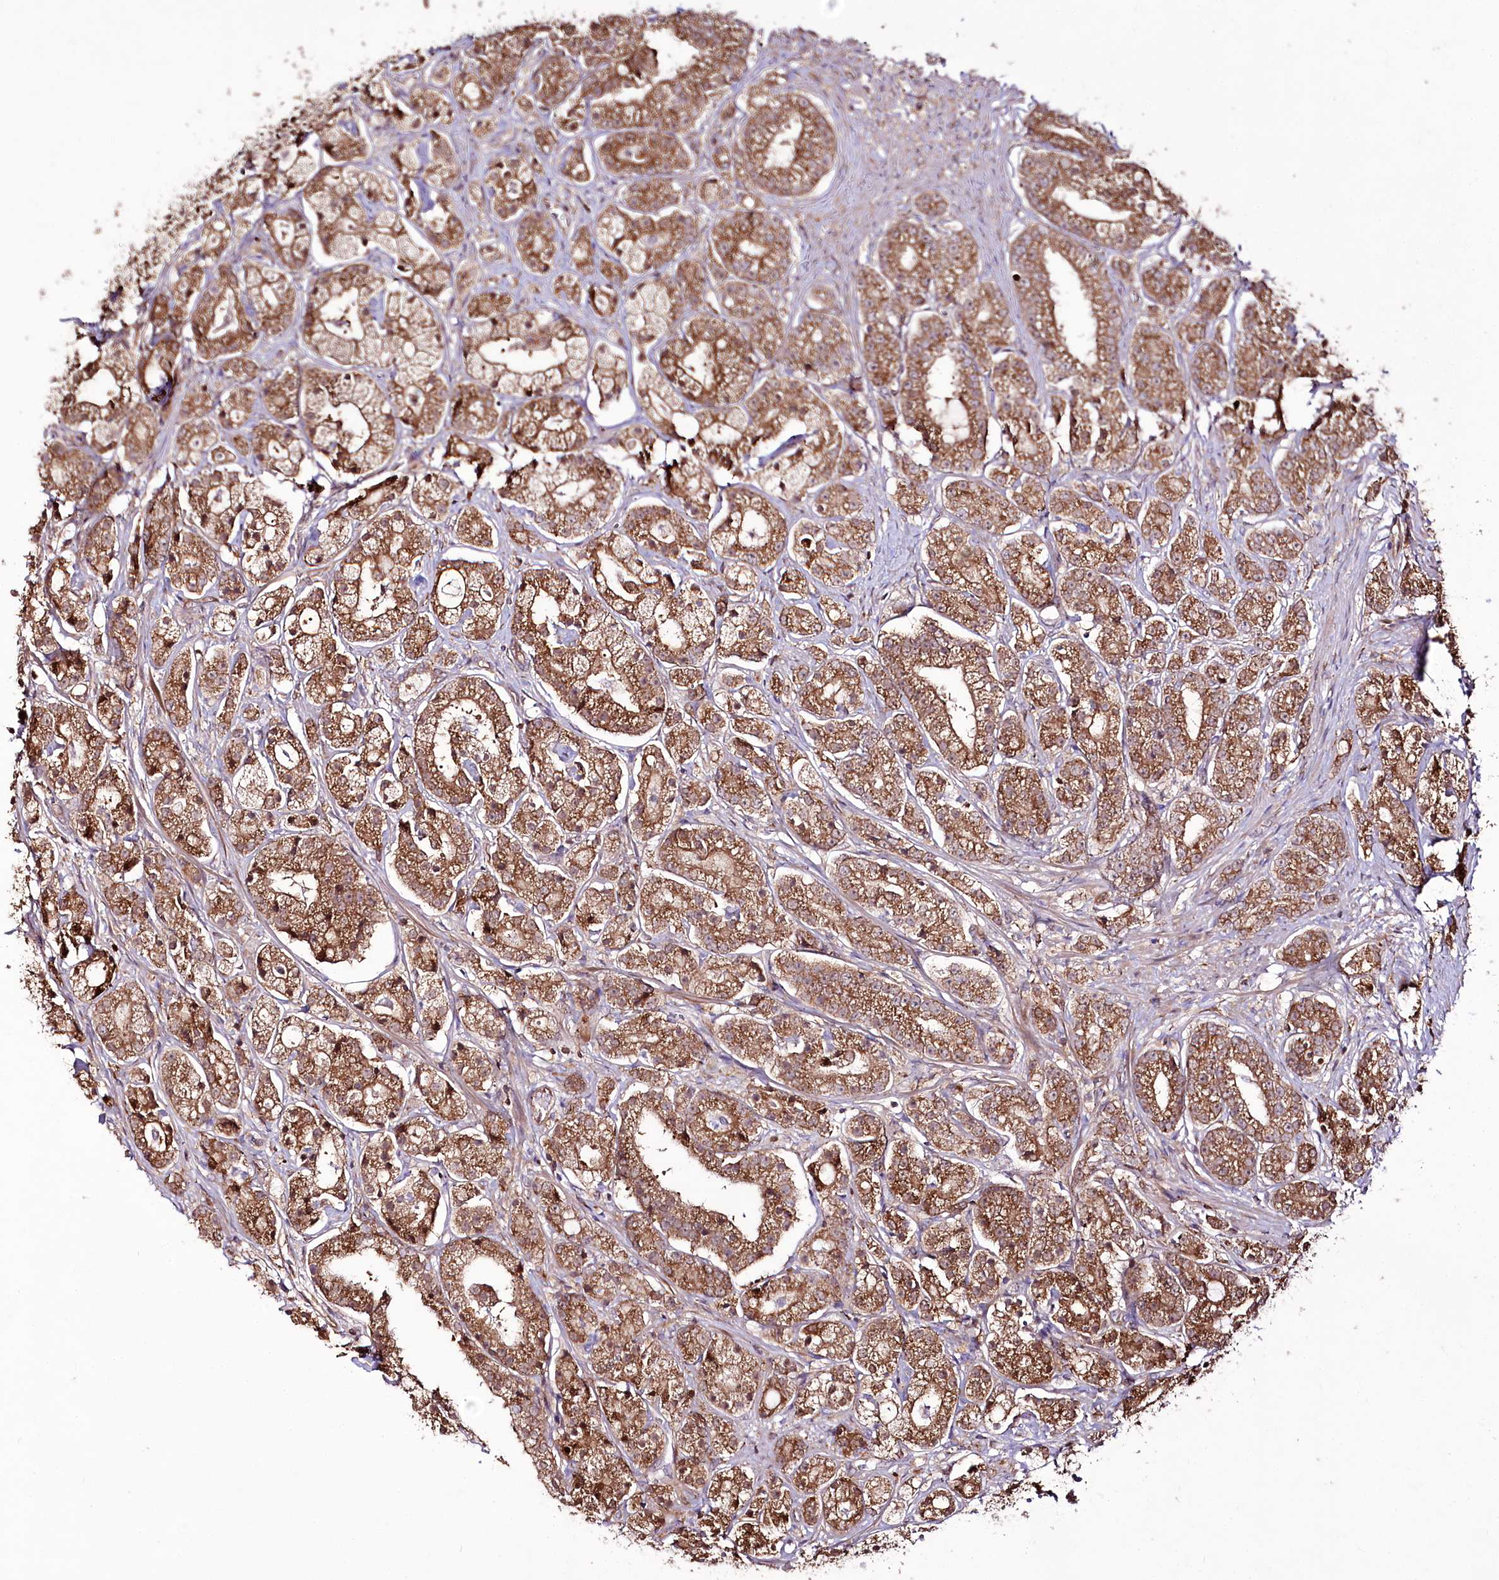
{"staining": {"intensity": "moderate", "quantity": ">75%", "location": "cytoplasmic/membranous"}, "tissue": "prostate cancer", "cell_type": "Tumor cells", "image_type": "cancer", "snomed": [{"axis": "morphology", "description": "Adenocarcinoma, High grade"}, {"axis": "topography", "description": "Prostate"}], "caption": "Immunohistochemistry (DAB) staining of human prostate high-grade adenocarcinoma demonstrates moderate cytoplasmic/membranous protein positivity in about >75% of tumor cells. The staining was performed using DAB (3,3'-diaminobenzidine), with brown indicating positive protein expression. Nuclei are stained blue with hematoxylin.", "gene": "REXO2", "patient": {"sex": "male", "age": 69}}